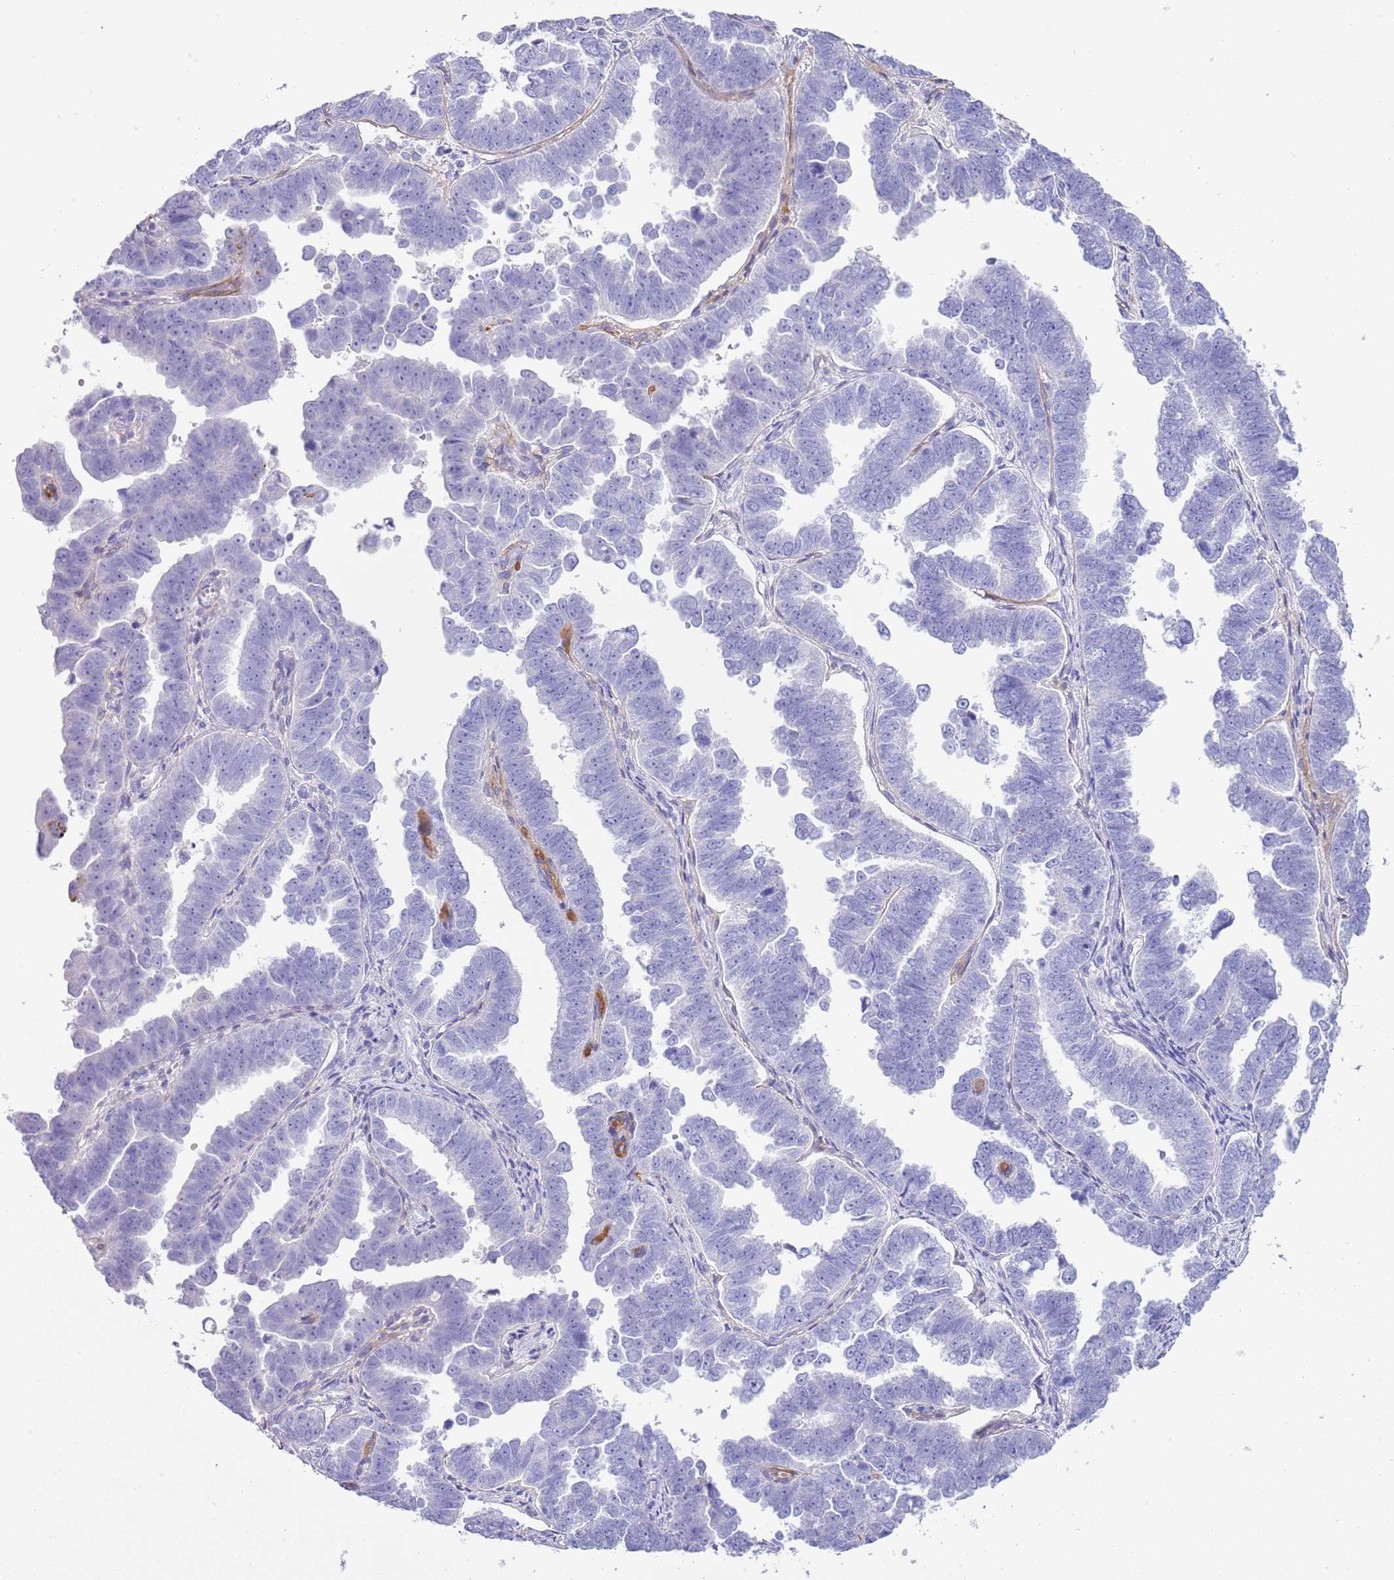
{"staining": {"intensity": "negative", "quantity": "none", "location": "none"}, "tissue": "endometrial cancer", "cell_type": "Tumor cells", "image_type": "cancer", "snomed": [{"axis": "morphology", "description": "Adenocarcinoma, NOS"}, {"axis": "topography", "description": "Endometrium"}], "caption": "This is an IHC image of adenocarcinoma (endometrial). There is no positivity in tumor cells.", "gene": "ABHD17C", "patient": {"sex": "female", "age": 75}}